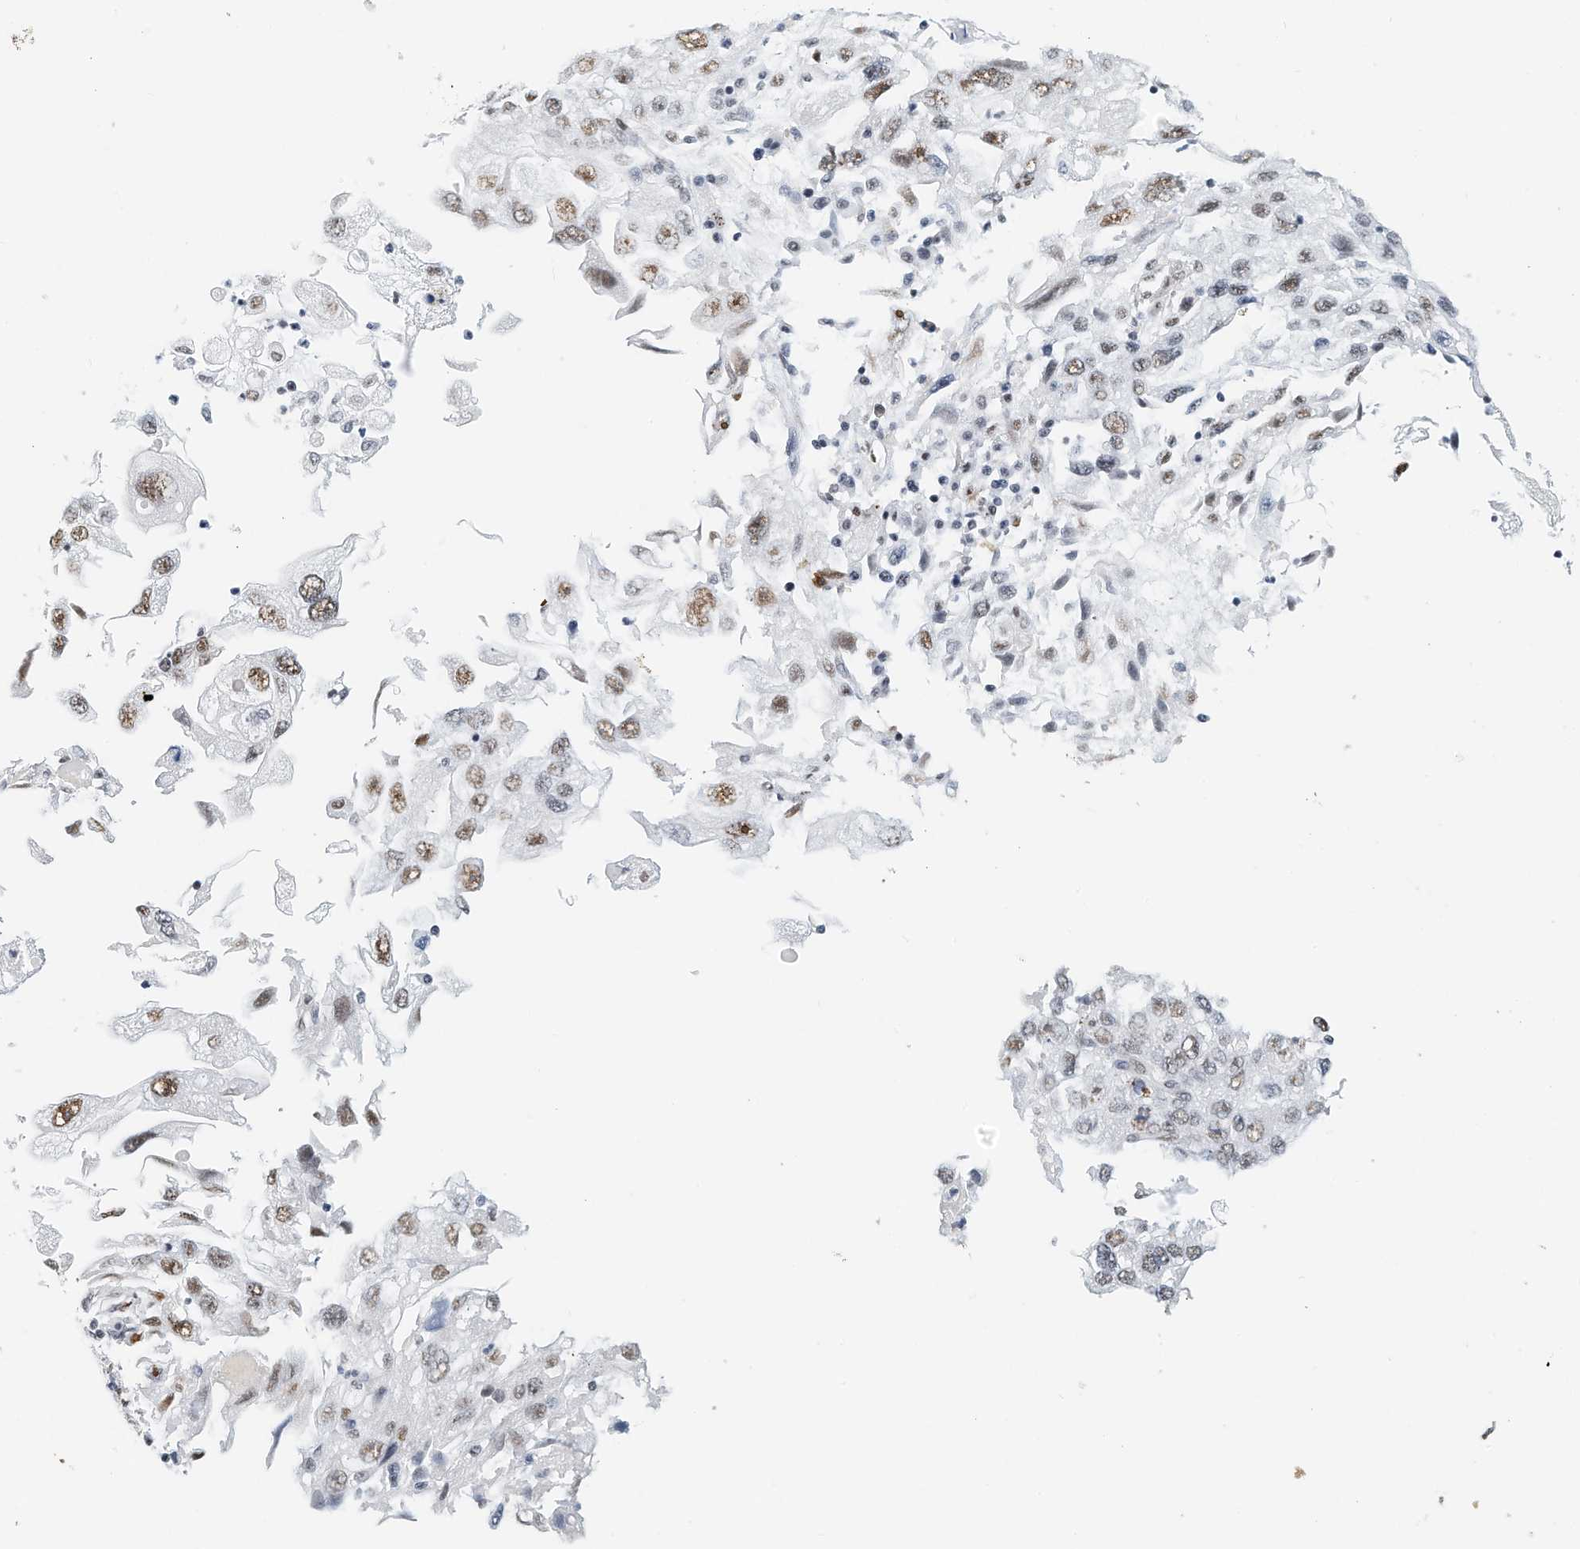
{"staining": {"intensity": "weak", "quantity": ">75%", "location": "nuclear"}, "tissue": "endometrial cancer", "cell_type": "Tumor cells", "image_type": "cancer", "snomed": [{"axis": "morphology", "description": "Adenocarcinoma, NOS"}, {"axis": "topography", "description": "Endometrium"}], "caption": "Brown immunohistochemical staining in human adenocarcinoma (endometrial) exhibits weak nuclear positivity in approximately >75% of tumor cells. Immunohistochemistry (ihc) stains the protein in brown and the nuclei are stained blue.", "gene": "ARHGAP28", "patient": {"sex": "female", "age": 49}}